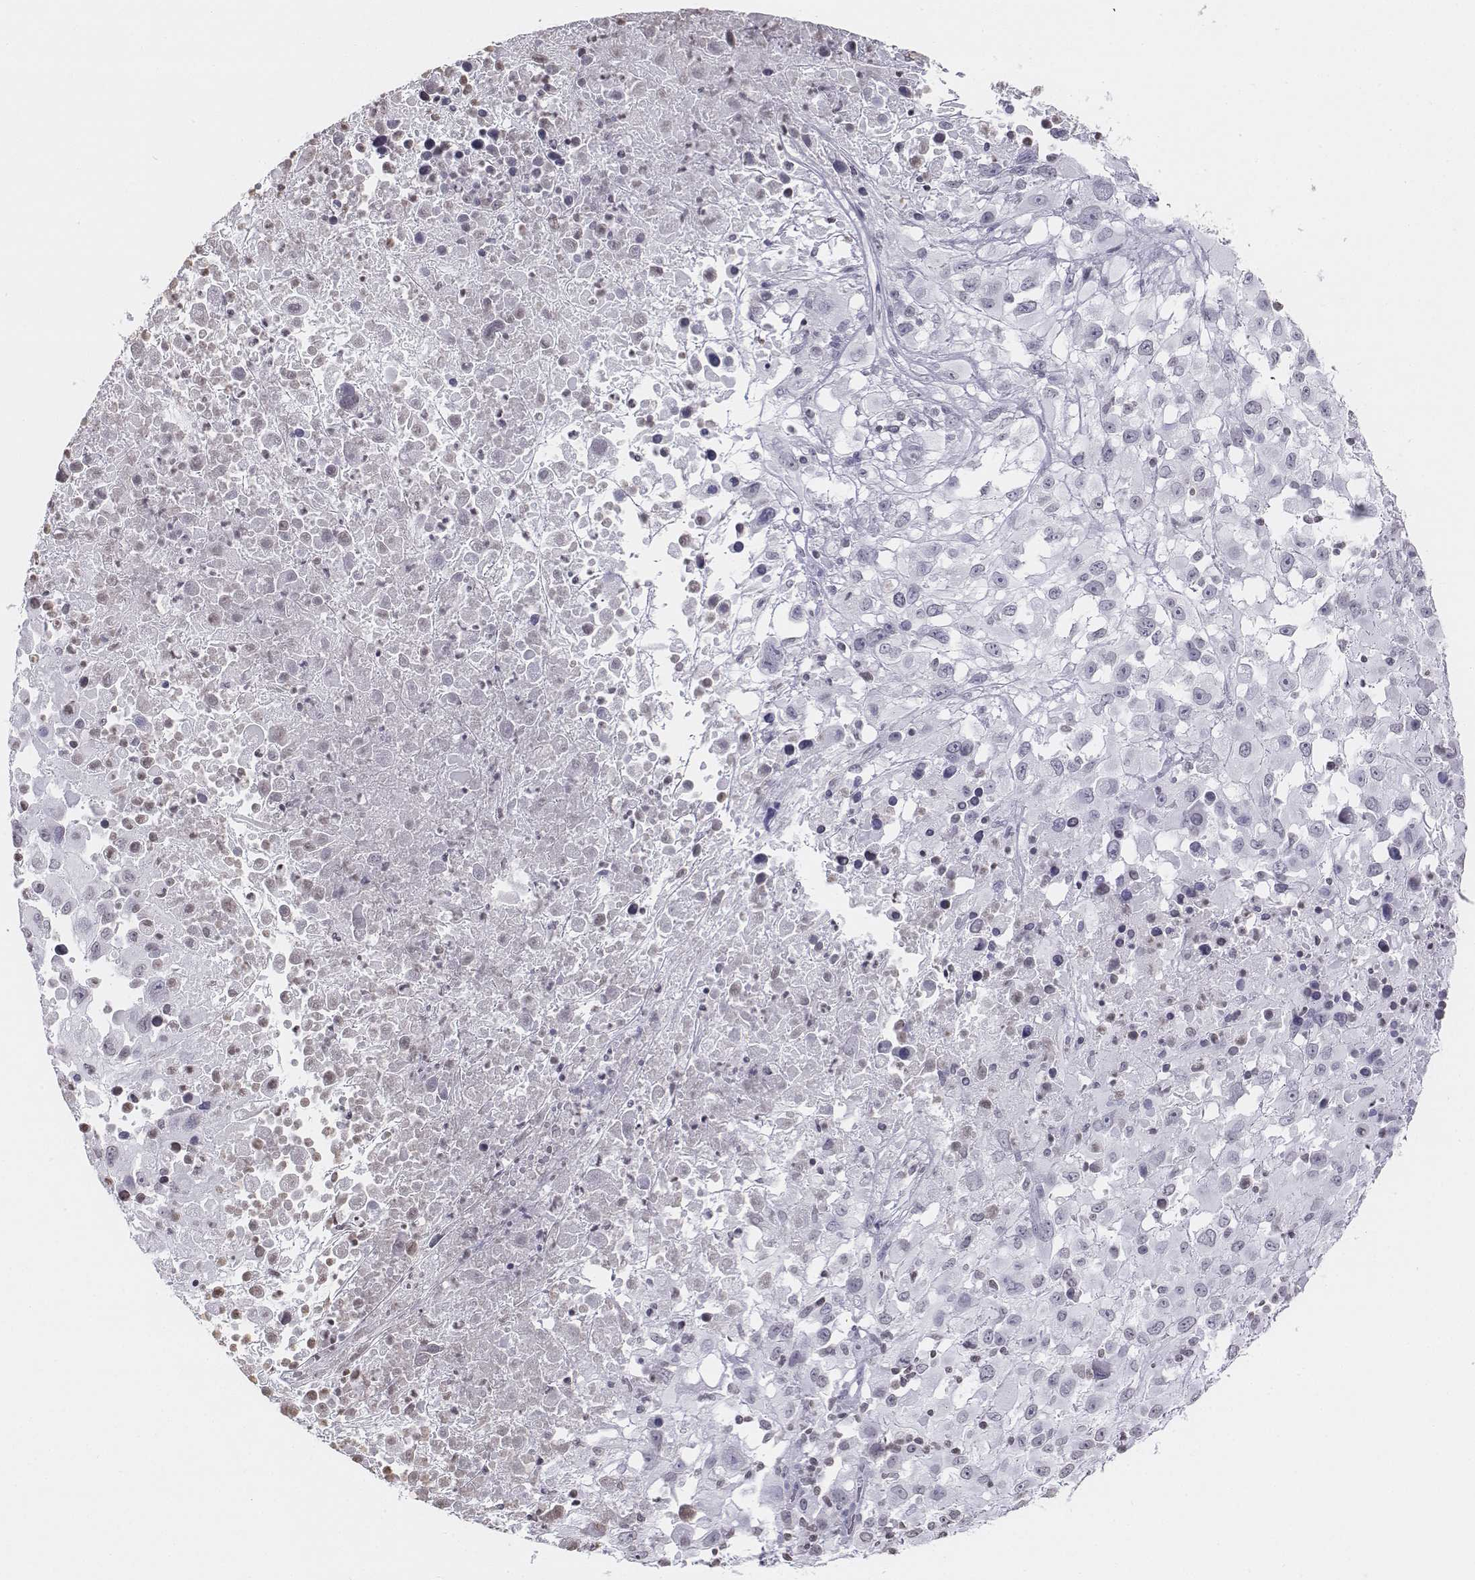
{"staining": {"intensity": "negative", "quantity": "none", "location": "none"}, "tissue": "melanoma", "cell_type": "Tumor cells", "image_type": "cancer", "snomed": [{"axis": "morphology", "description": "Malignant melanoma, Metastatic site"}, {"axis": "topography", "description": "Soft tissue"}], "caption": "This is an immunohistochemistry histopathology image of malignant melanoma (metastatic site). There is no positivity in tumor cells.", "gene": "BARHL1", "patient": {"sex": "male", "age": 50}}